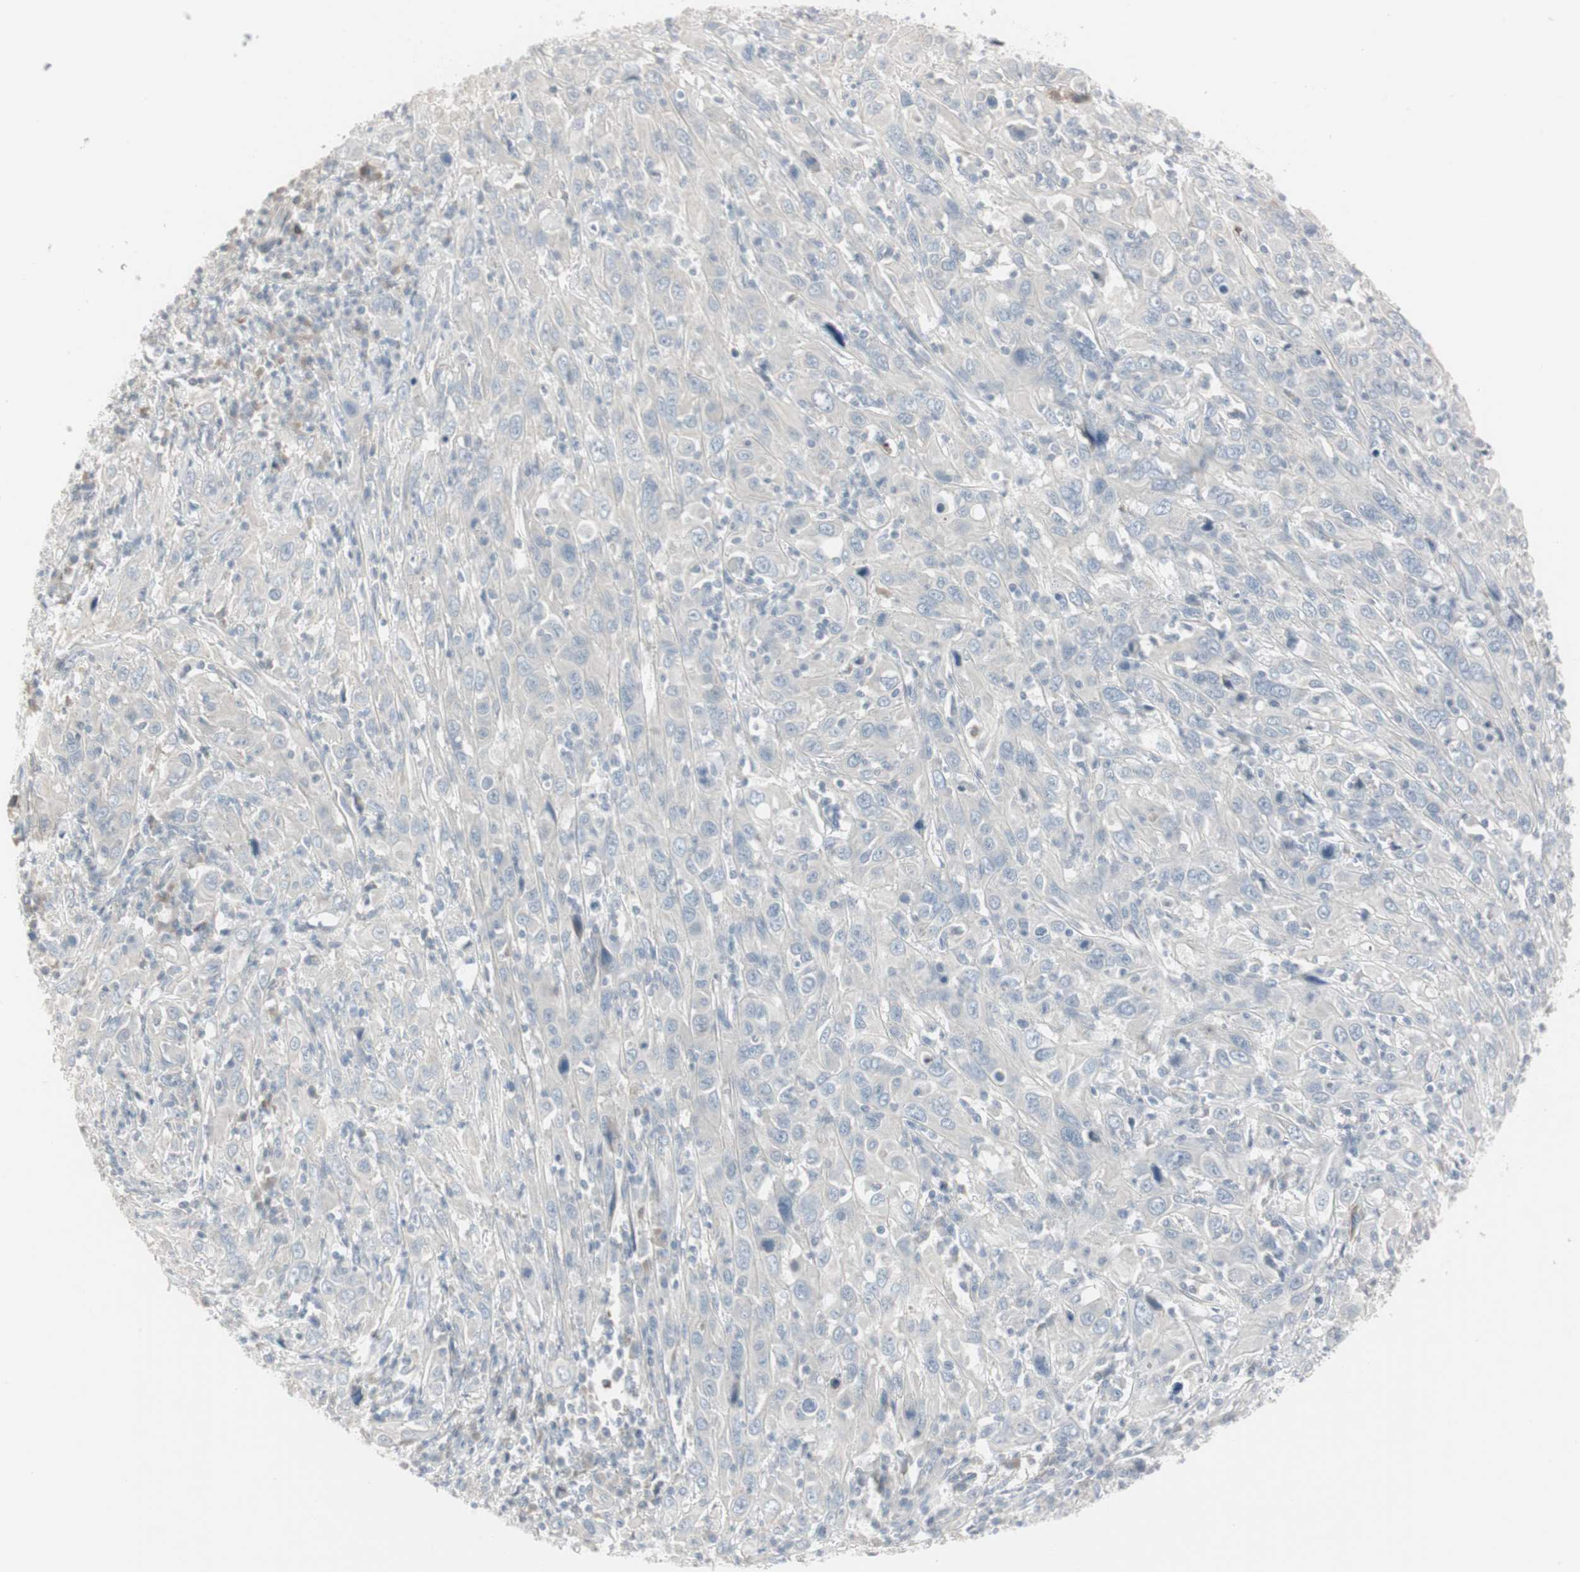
{"staining": {"intensity": "negative", "quantity": "none", "location": "none"}, "tissue": "cervical cancer", "cell_type": "Tumor cells", "image_type": "cancer", "snomed": [{"axis": "morphology", "description": "Squamous cell carcinoma, NOS"}, {"axis": "topography", "description": "Cervix"}], "caption": "The immunohistochemistry (IHC) micrograph has no significant expression in tumor cells of squamous cell carcinoma (cervical) tissue. (Stains: DAB (3,3'-diaminobenzidine) immunohistochemistry (IHC) with hematoxylin counter stain, Microscopy: brightfield microscopy at high magnification).", "gene": "DMPK", "patient": {"sex": "female", "age": 46}}